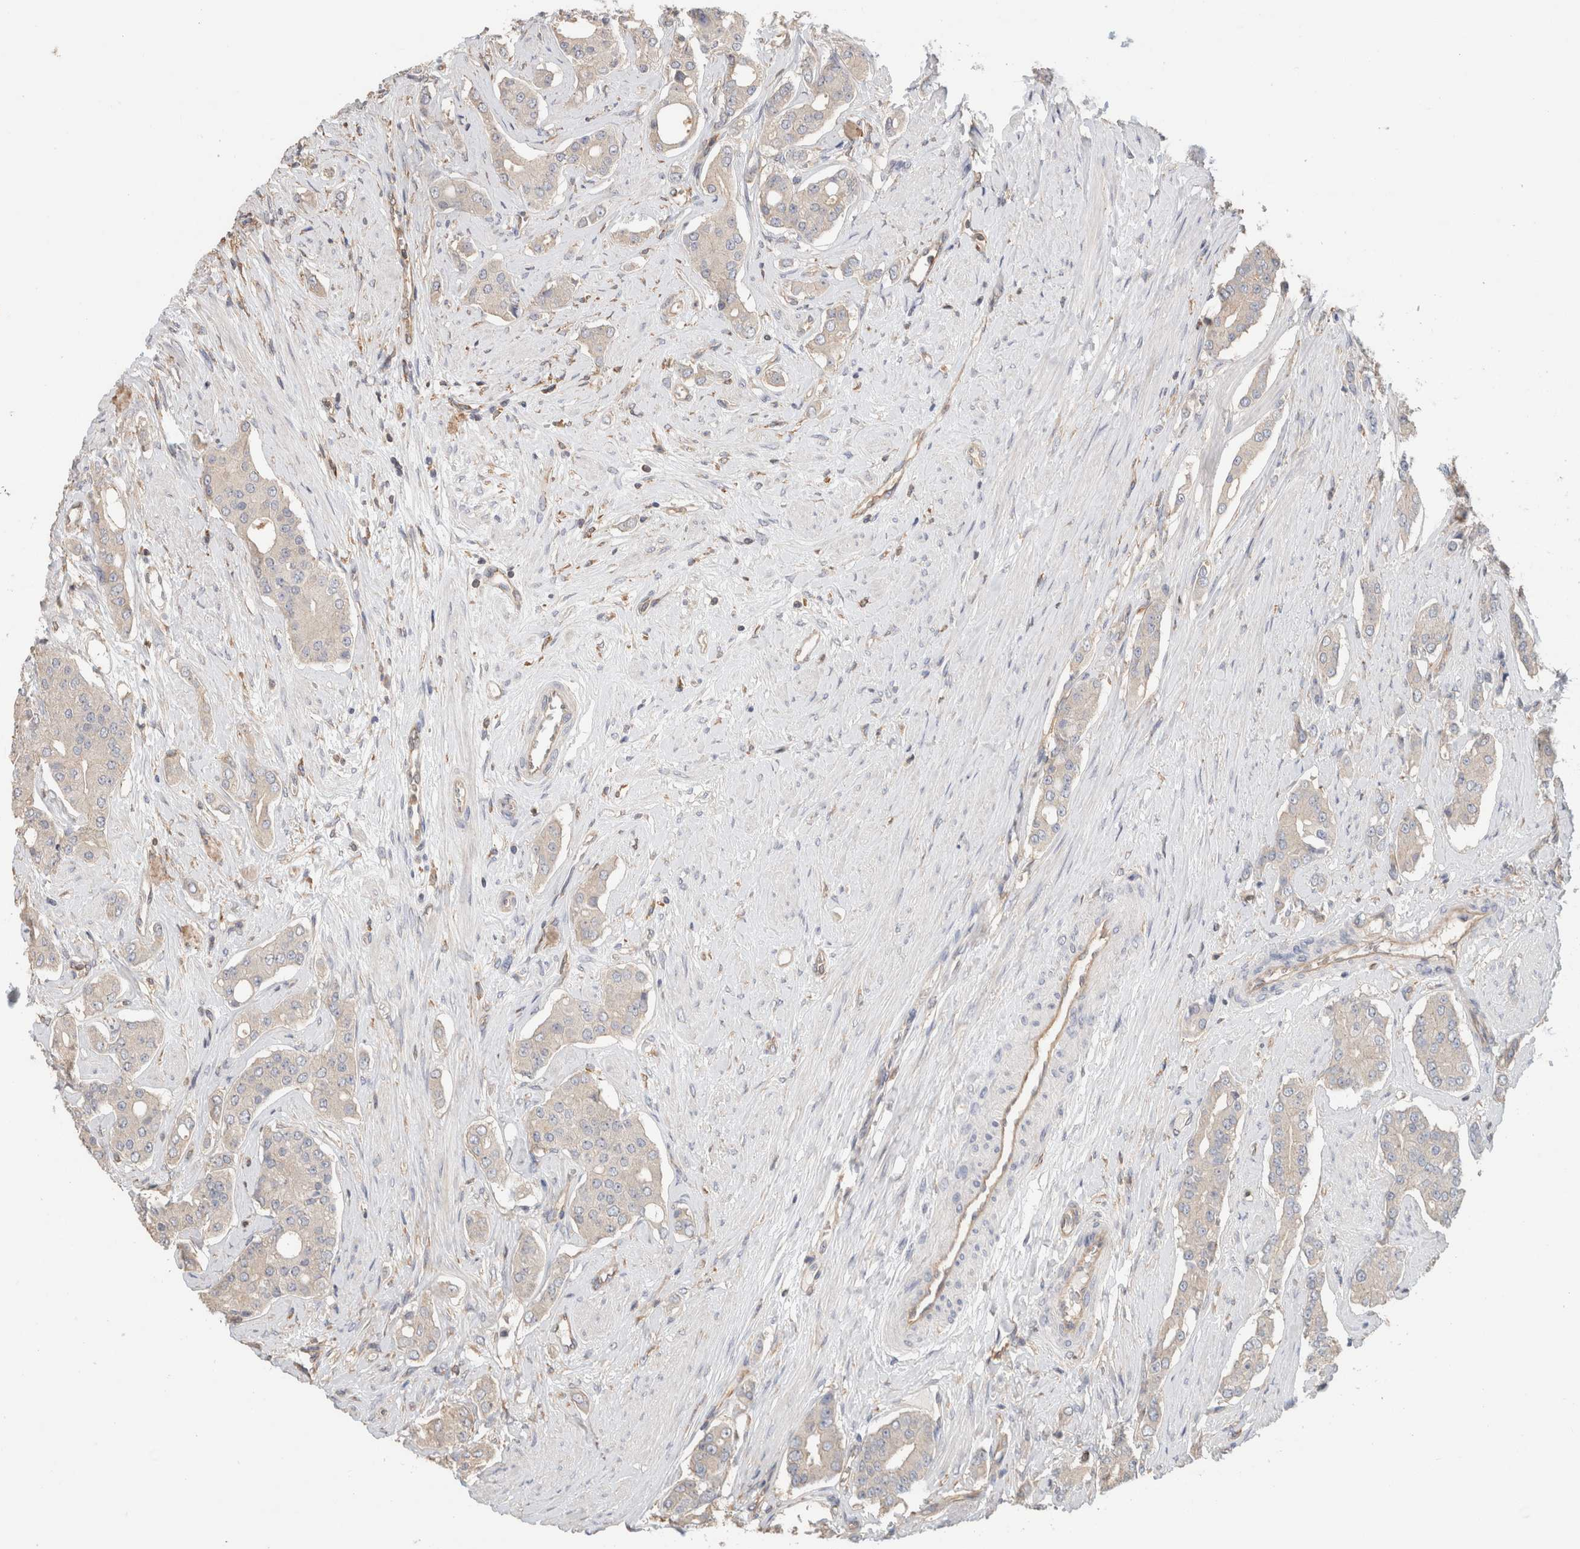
{"staining": {"intensity": "negative", "quantity": "none", "location": "none"}, "tissue": "prostate cancer", "cell_type": "Tumor cells", "image_type": "cancer", "snomed": [{"axis": "morphology", "description": "Adenocarcinoma, High grade"}, {"axis": "topography", "description": "Prostate"}], "caption": "Human high-grade adenocarcinoma (prostate) stained for a protein using IHC exhibits no staining in tumor cells.", "gene": "CFAP418", "patient": {"sex": "male", "age": 71}}